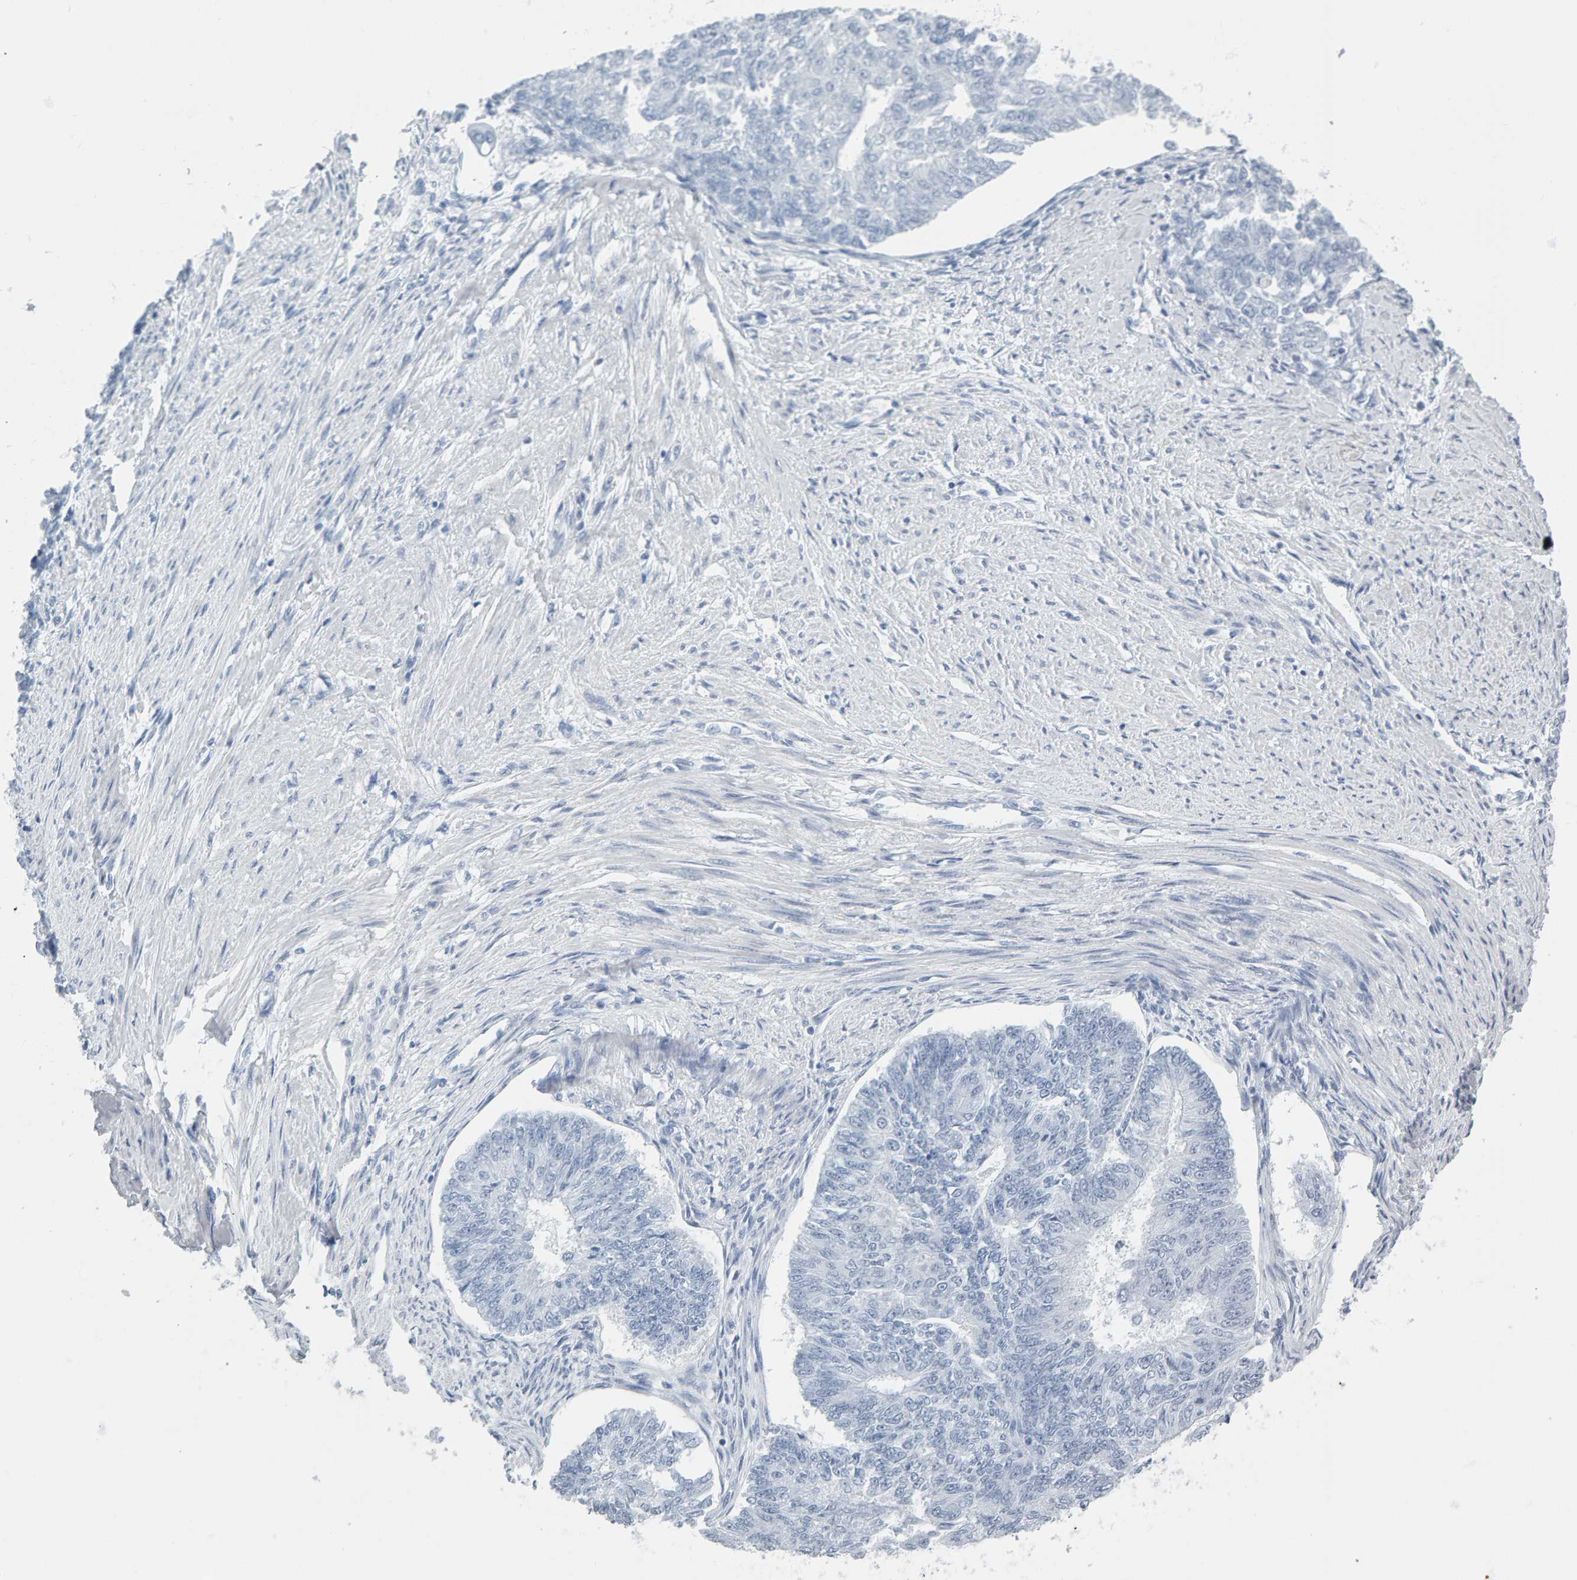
{"staining": {"intensity": "negative", "quantity": "none", "location": "none"}, "tissue": "endometrial cancer", "cell_type": "Tumor cells", "image_type": "cancer", "snomed": [{"axis": "morphology", "description": "Adenocarcinoma, NOS"}, {"axis": "topography", "description": "Endometrium"}], "caption": "Immunohistochemistry image of human adenocarcinoma (endometrial) stained for a protein (brown), which displays no staining in tumor cells.", "gene": "SPACA3", "patient": {"sex": "female", "age": 32}}